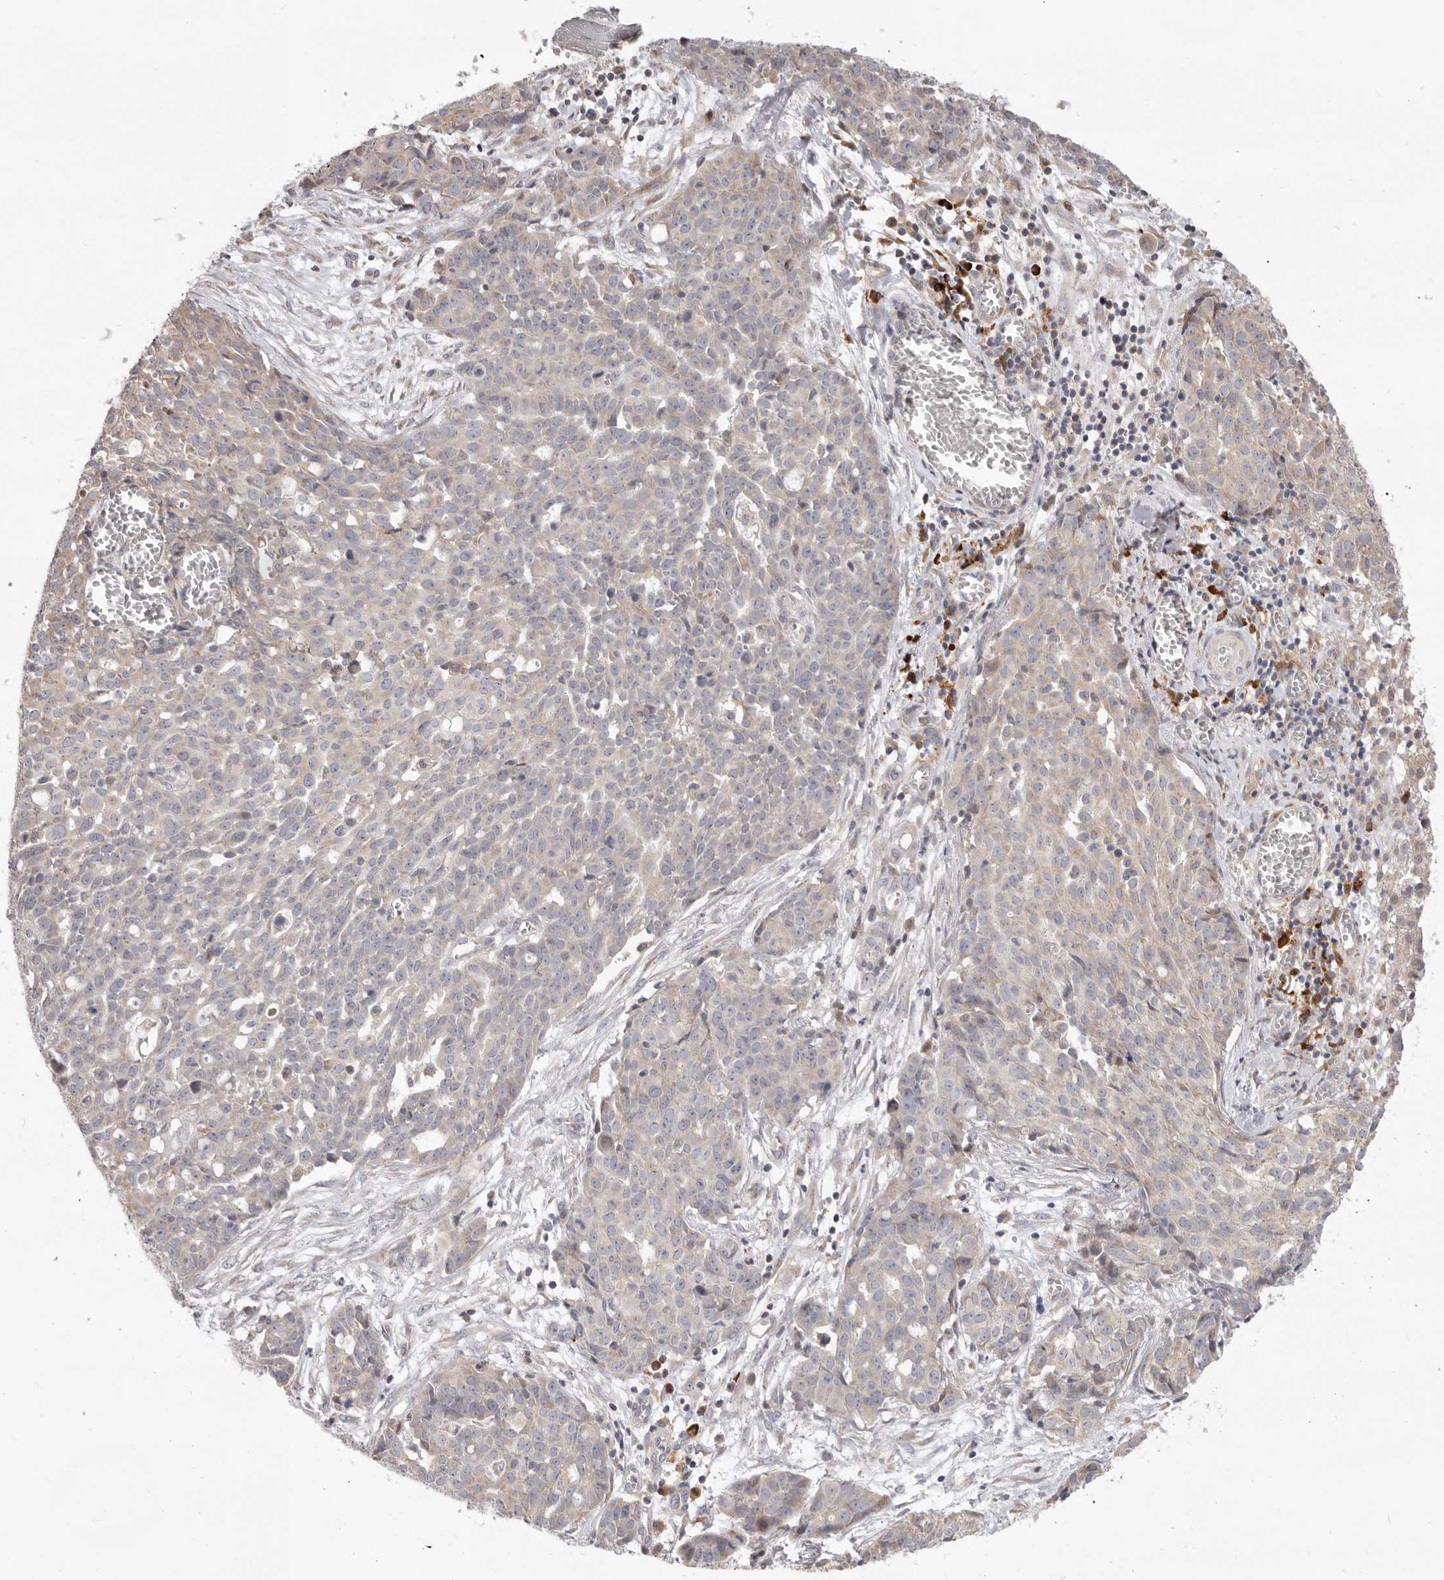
{"staining": {"intensity": "weak", "quantity": "<25%", "location": "cytoplasmic/membranous"}, "tissue": "ovarian cancer", "cell_type": "Tumor cells", "image_type": "cancer", "snomed": [{"axis": "morphology", "description": "Cystadenocarcinoma, serous, NOS"}, {"axis": "topography", "description": "Soft tissue"}, {"axis": "topography", "description": "Ovary"}], "caption": "Tumor cells show no significant protein staining in ovarian cancer (serous cystadenocarcinoma).", "gene": "USH1C", "patient": {"sex": "female", "age": 57}}